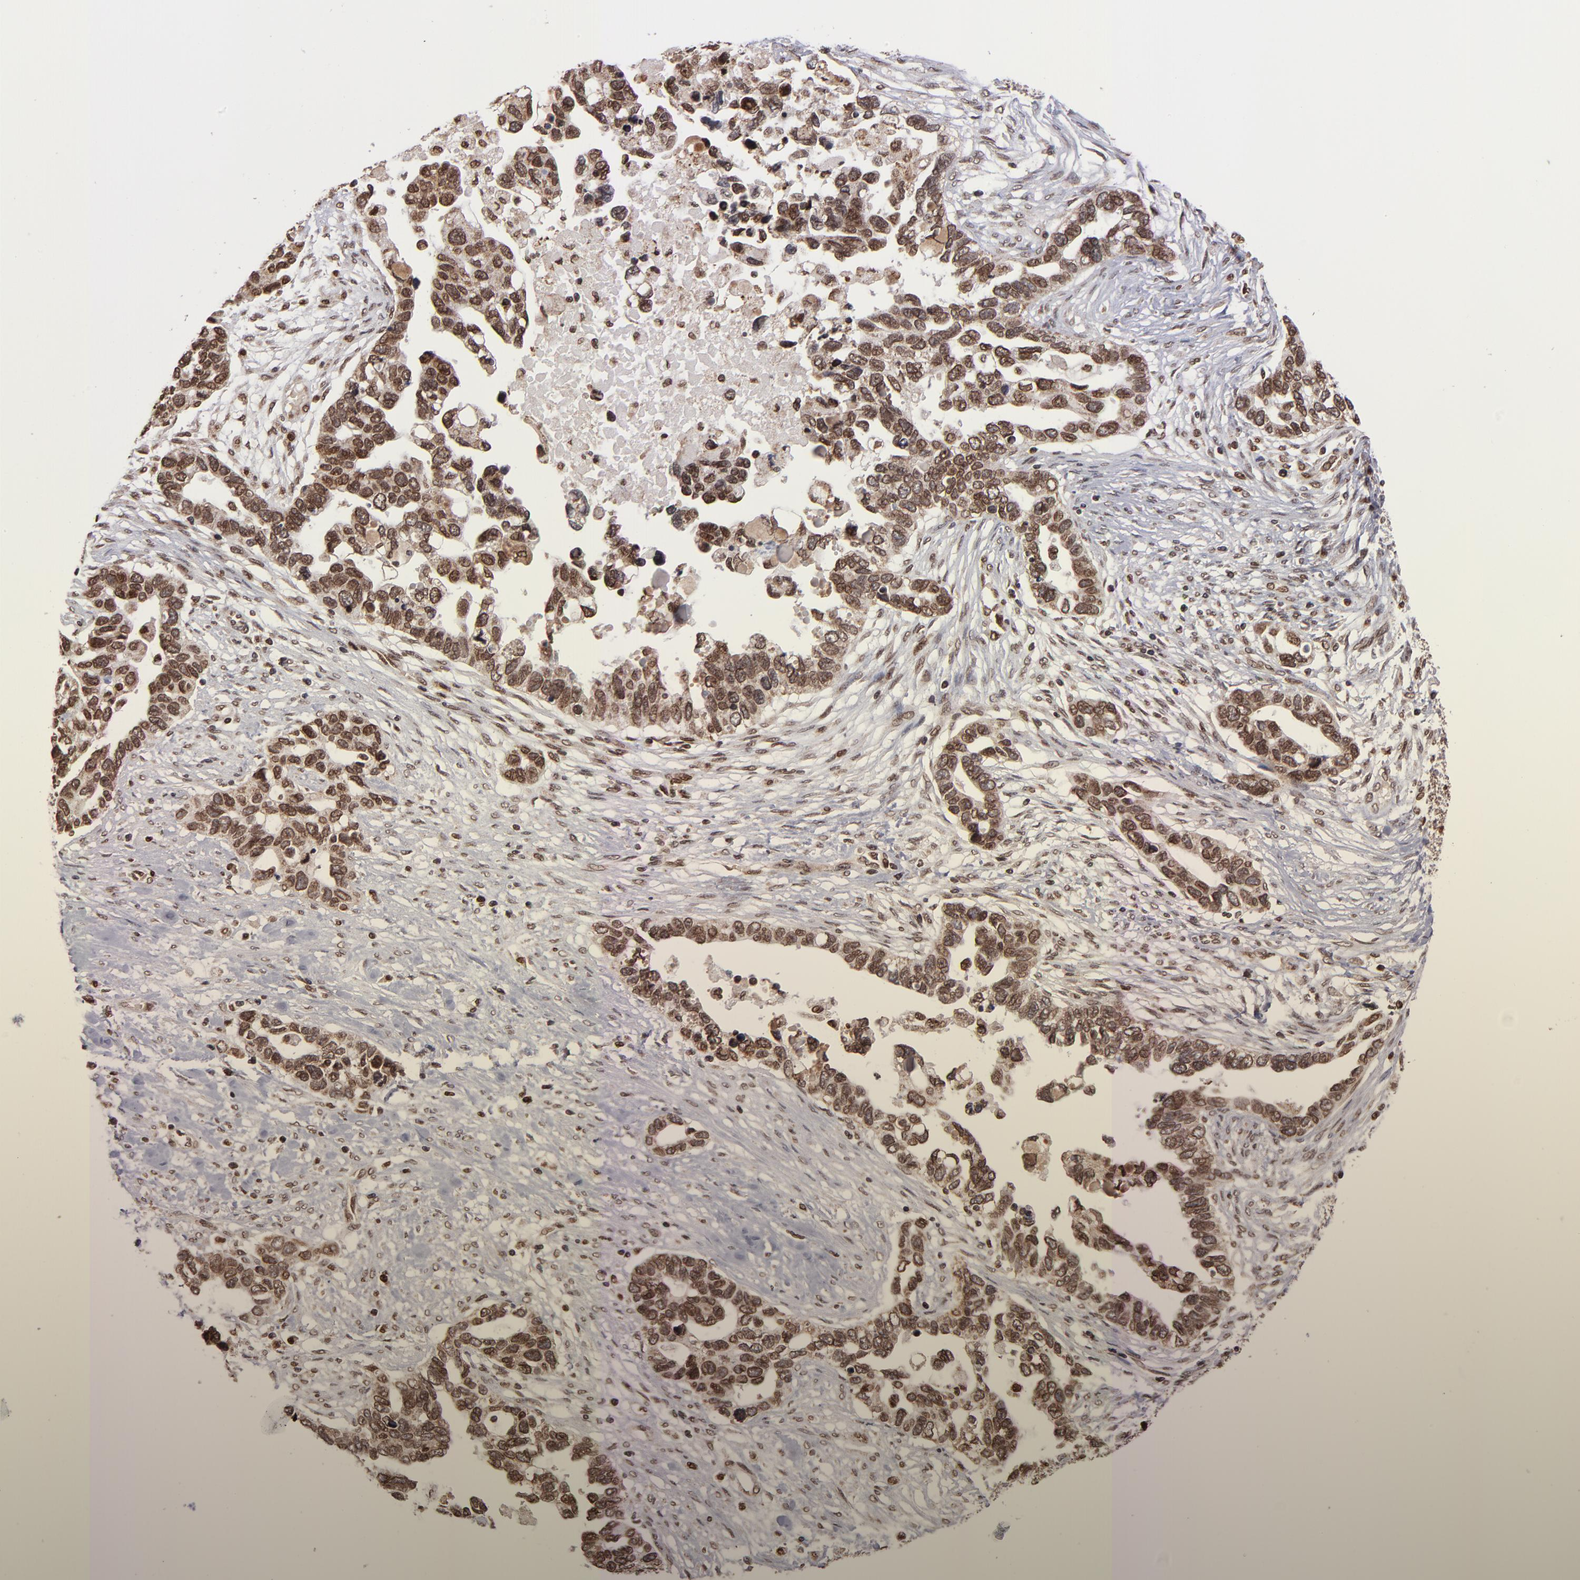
{"staining": {"intensity": "moderate", "quantity": ">75%", "location": "cytoplasmic/membranous,nuclear"}, "tissue": "ovarian cancer", "cell_type": "Tumor cells", "image_type": "cancer", "snomed": [{"axis": "morphology", "description": "Cystadenocarcinoma, serous, NOS"}, {"axis": "topography", "description": "Ovary"}], "caption": "Ovarian cancer (serous cystadenocarcinoma) stained with a brown dye shows moderate cytoplasmic/membranous and nuclear positive staining in approximately >75% of tumor cells.", "gene": "TOP1MT", "patient": {"sex": "female", "age": 54}}